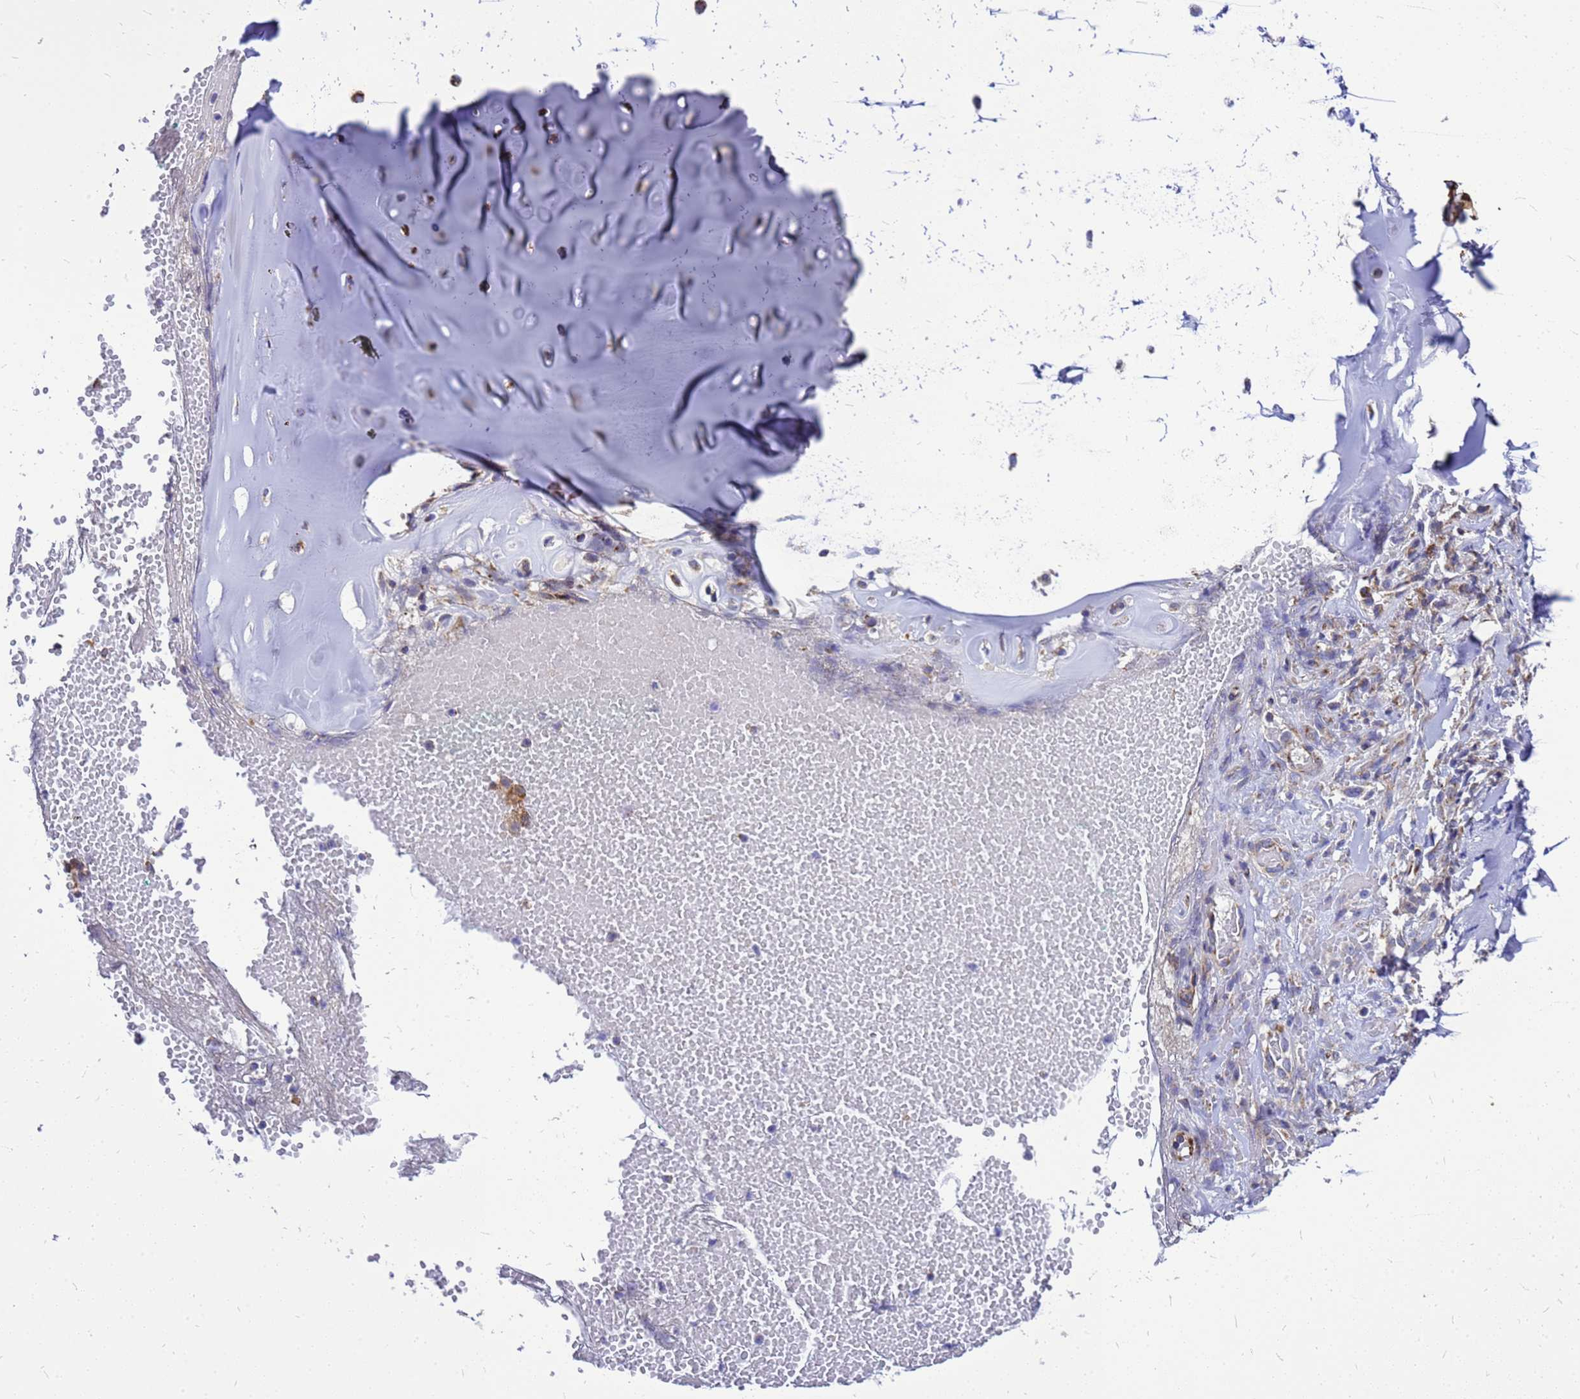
{"staining": {"intensity": "moderate", "quantity": ">75%", "location": "cytoplasmic/membranous"}, "tissue": "adipose tissue", "cell_type": "Adipocytes", "image_type": "normal", "snomed": [{"axis": "morphology", "description": "Normal tissue, NOS"}, {"axis": "morphology", "description": "Basal cell carcinoma"}, {"axis": "topography", "description": "Cartilage tissue"}, {"axis": "topography", "description": "Nasopharynx"}, {"axis": "topography", "description": "Oral tissue"}], "caption": "High-magnification brightfield microscopy of normal adipose tissue stained with DAB (brown) and counterstained with hematoxylin (blue). adipocytes exhibit moderate cytoplasmic/membranous positivity is seen in about>75% of cells.", "gene": "CMC4", "patient": {"sex": "female", "age": 77}}